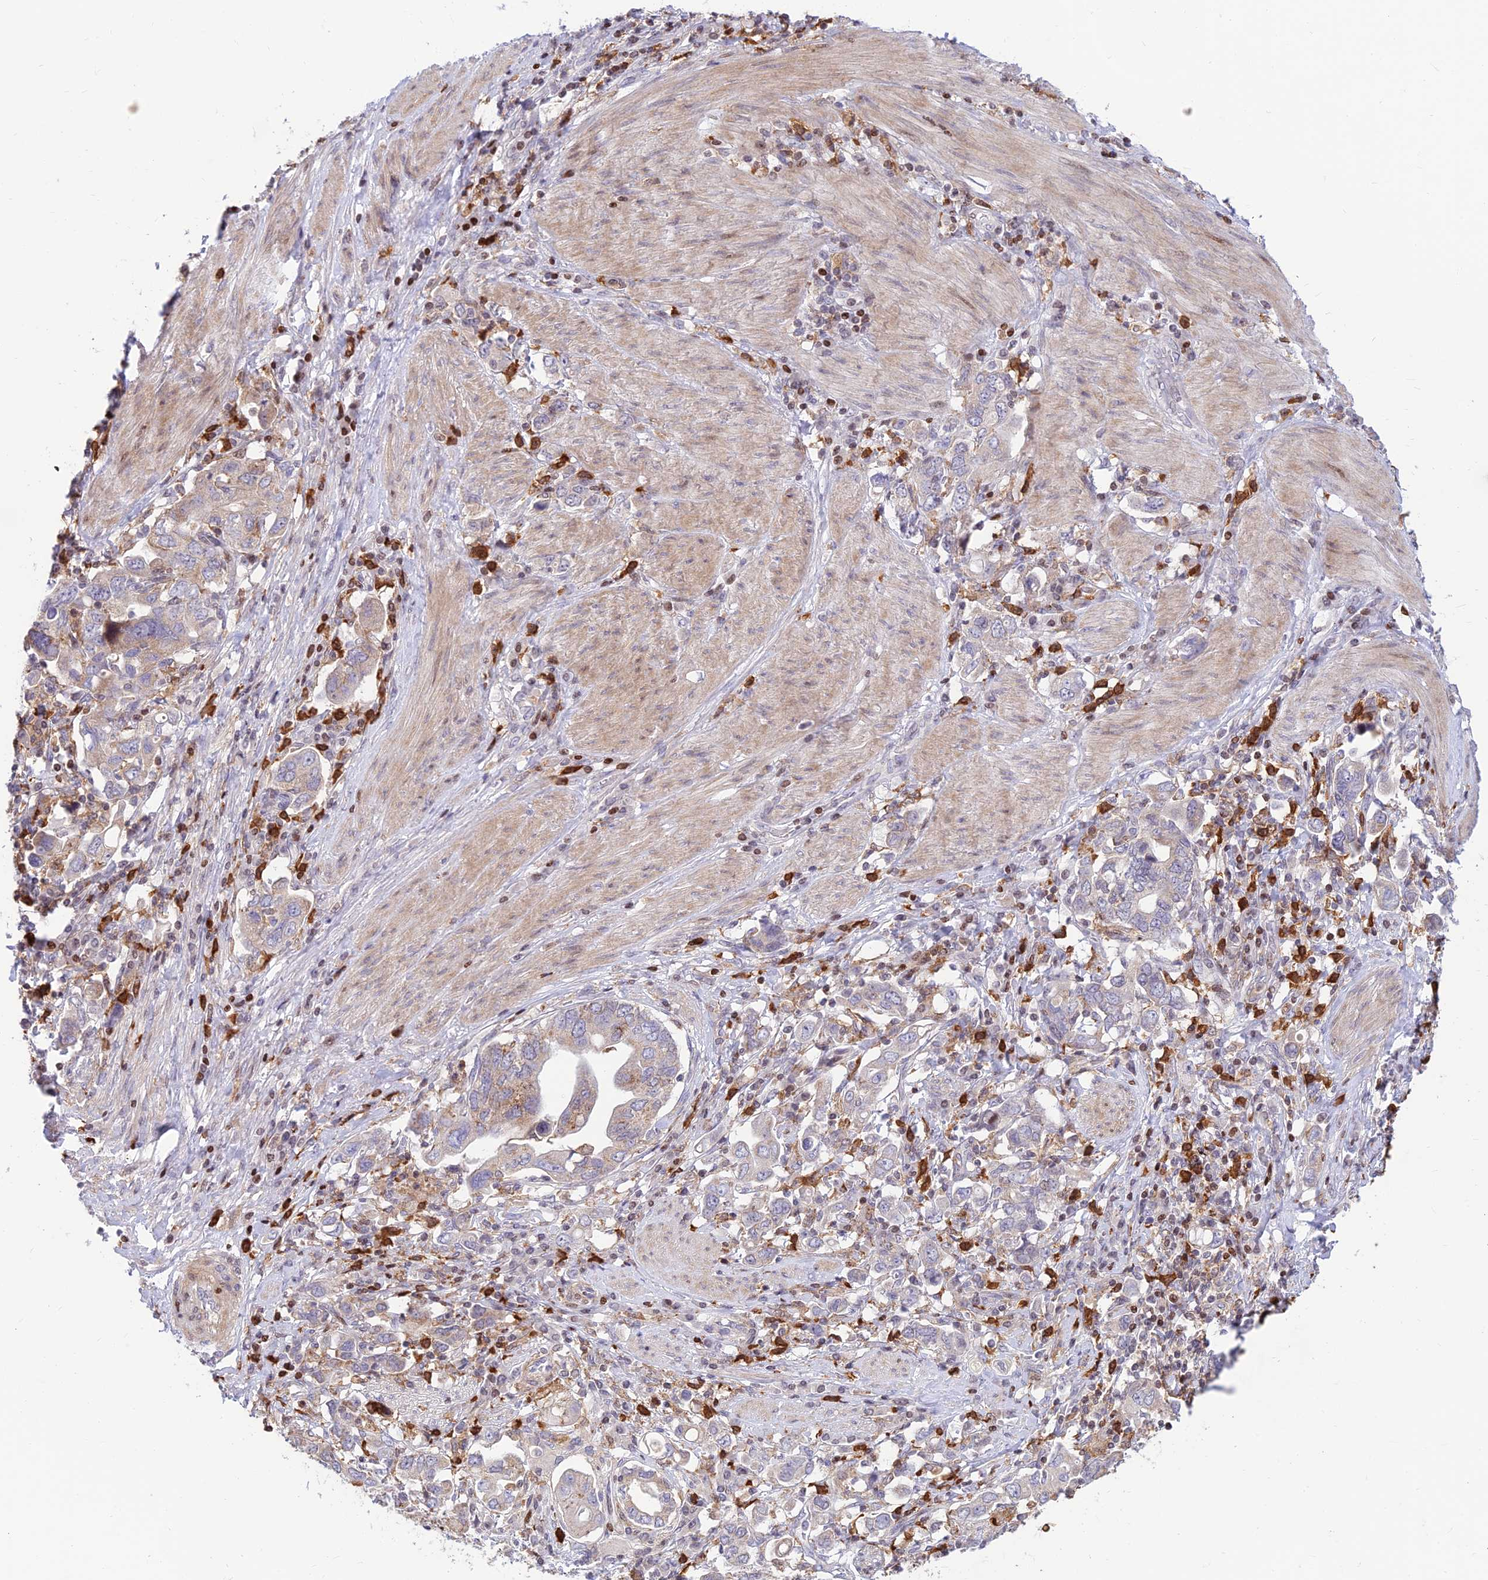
{"staining": {"intensity": "weak", "quantity": "<25%", "location": "cytoplasmic/membranous"}, "tissue": "stomach cancer", "cell_type": "Tumor cells", "image_type": "cancer", "snomed": [{"axis": "morphology", "description": "Adenocarcinoma, NOS"}, {"axis": "topography", "description": "Stomach, upper"}, {"axis": "topography", "description": "Stomach"}], "caption": "This is a image of immunohistochemistry staining of stomach adenocarcinoma, which shows no expression in tumor cells. Brightfield microscopy of IHC stained with DAB (3,3'-diaminobenzidine) (brown) and hematoxylin (blue), captured at high magnification.", "gene": "FAM186B", "patient": {"sex": "male", "age": 62}}